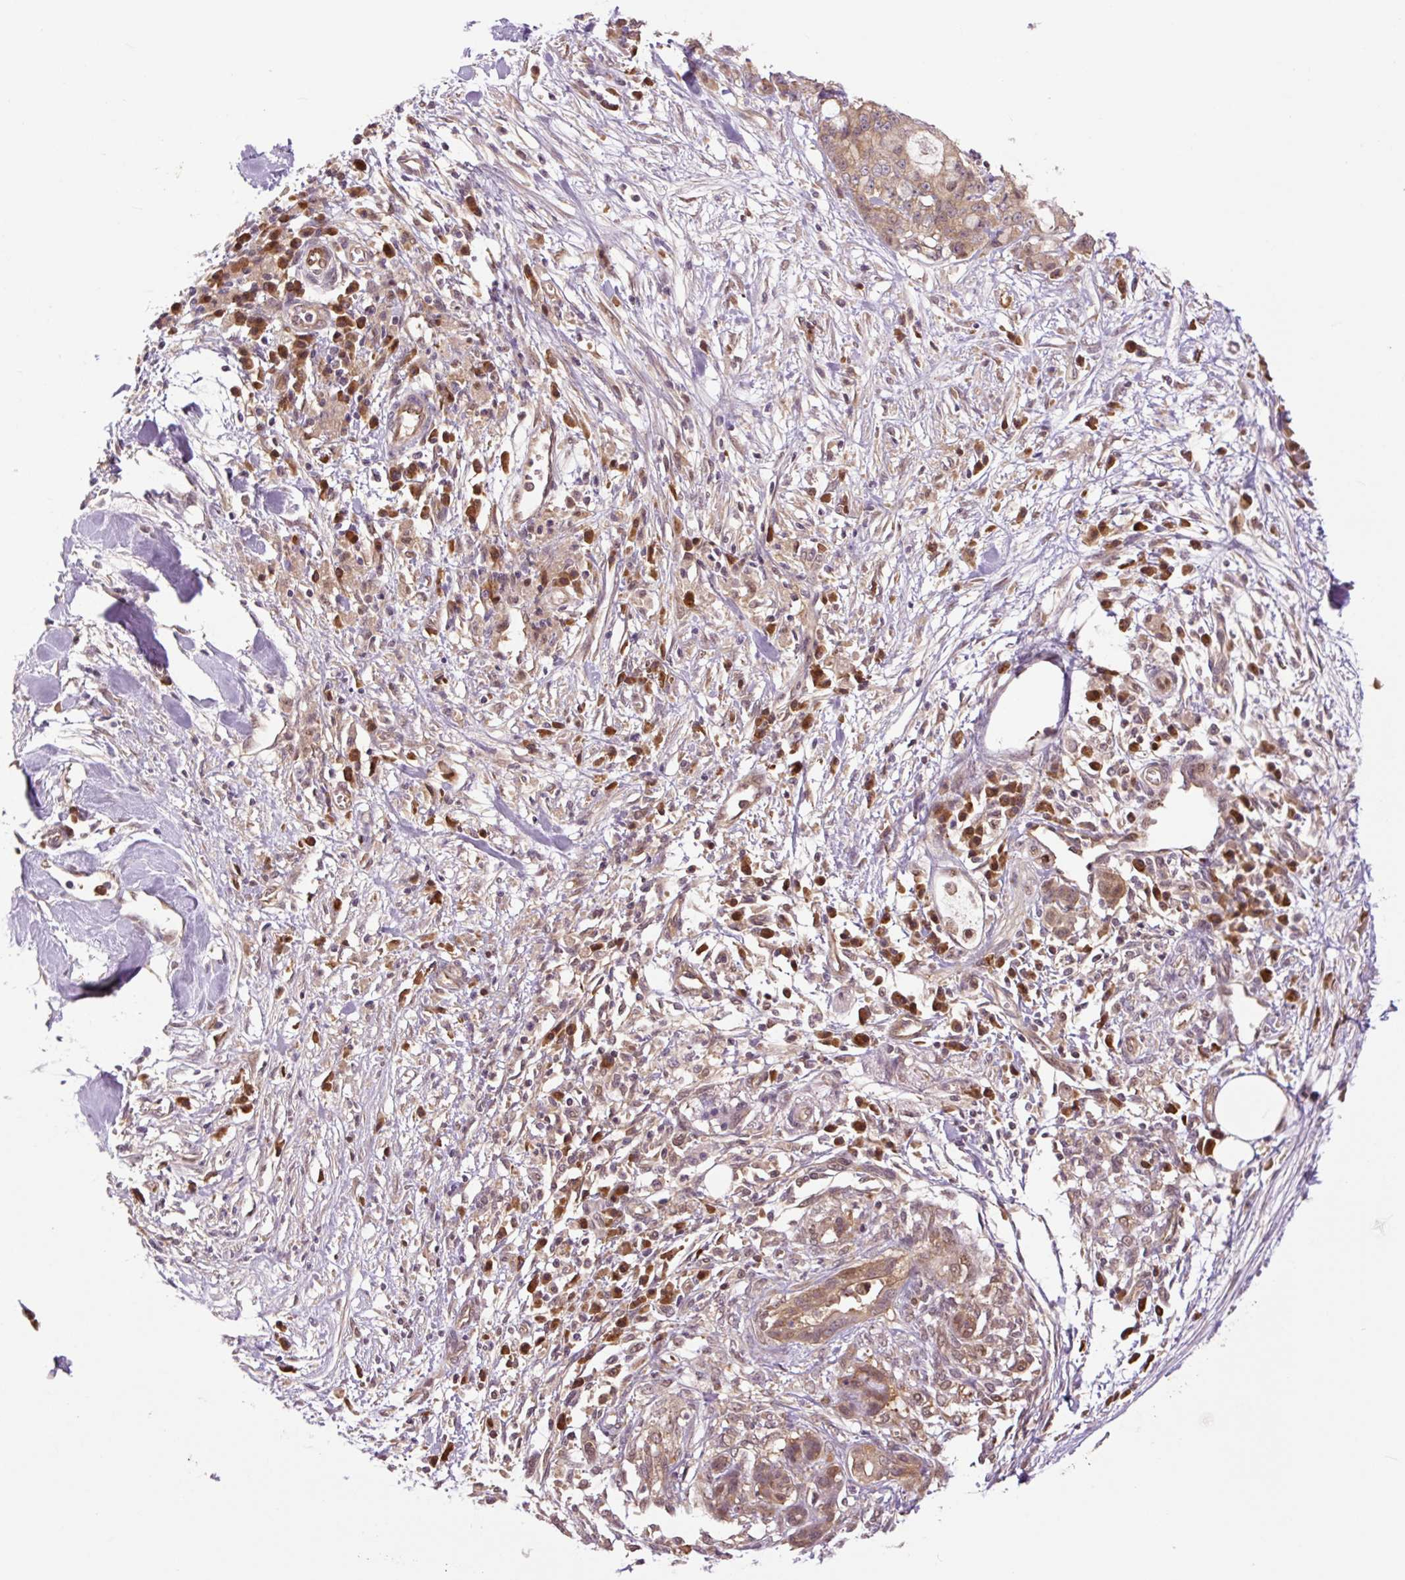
{"staining": {"intensity": "moderate", "quantity": ">75%", "location": "cytoplasmic/membranous"}, "tissue": "pancreatic cancer", "cell_type": "Tumor cells", "image_type": "cancer", "snomed": [{"axis": "morphology", "description": "Adenocarcinoma, NOS"}, {"axis": "topography", "description": "Pancreas"}], "caption": "Protein staining of pancreatic cancer (adenocarcinoma) tissue displays moderate cytoplasmic/membranous positivity in approximately >75% of tumor cells.", "gene": "TPT1", "patient": {"sex": "female", "age": 73}}